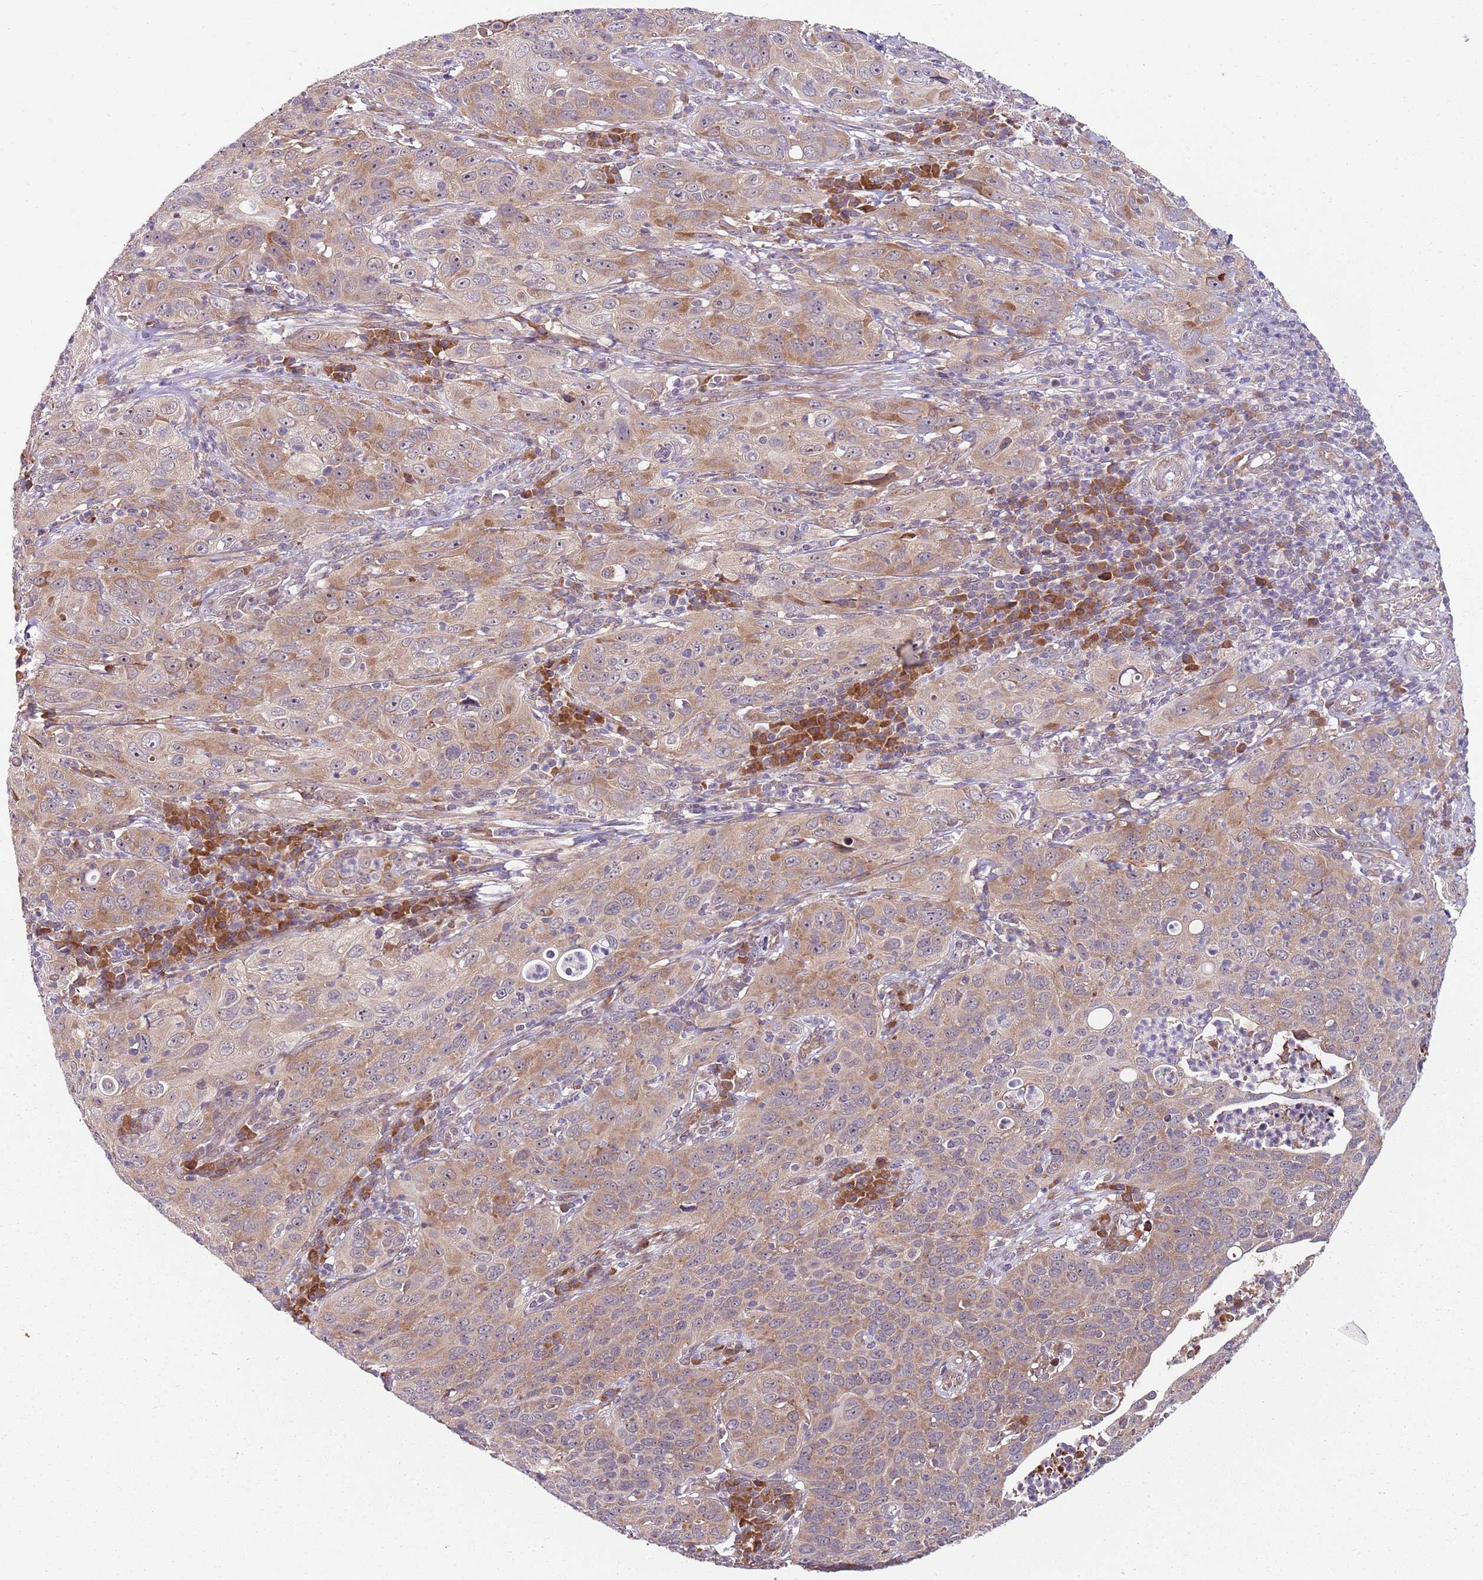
{"staining": {"intensity": "moderate", "quantity": "25%-75%", "location": "cytoplasmic/membranous"}, "tissue": "cervical cancer", "cell_type": "Tumor cells", "image_type": "cancer", "snomed": [{"axis": "morphology", "description": "Squamous cell carcinoma, NOS"}, {"axis": "topography", "description": "Cervix"}], "caption": "Moderate cytoplasmic/membranous expression for a protein is seen in approximately 25%-75% of tumor cells of squamous cell carcinoma (cervical) using immunohistochemistry (IHC).", "gene": "FBXL22", "patient": {"sex": "female", "age": 36}}